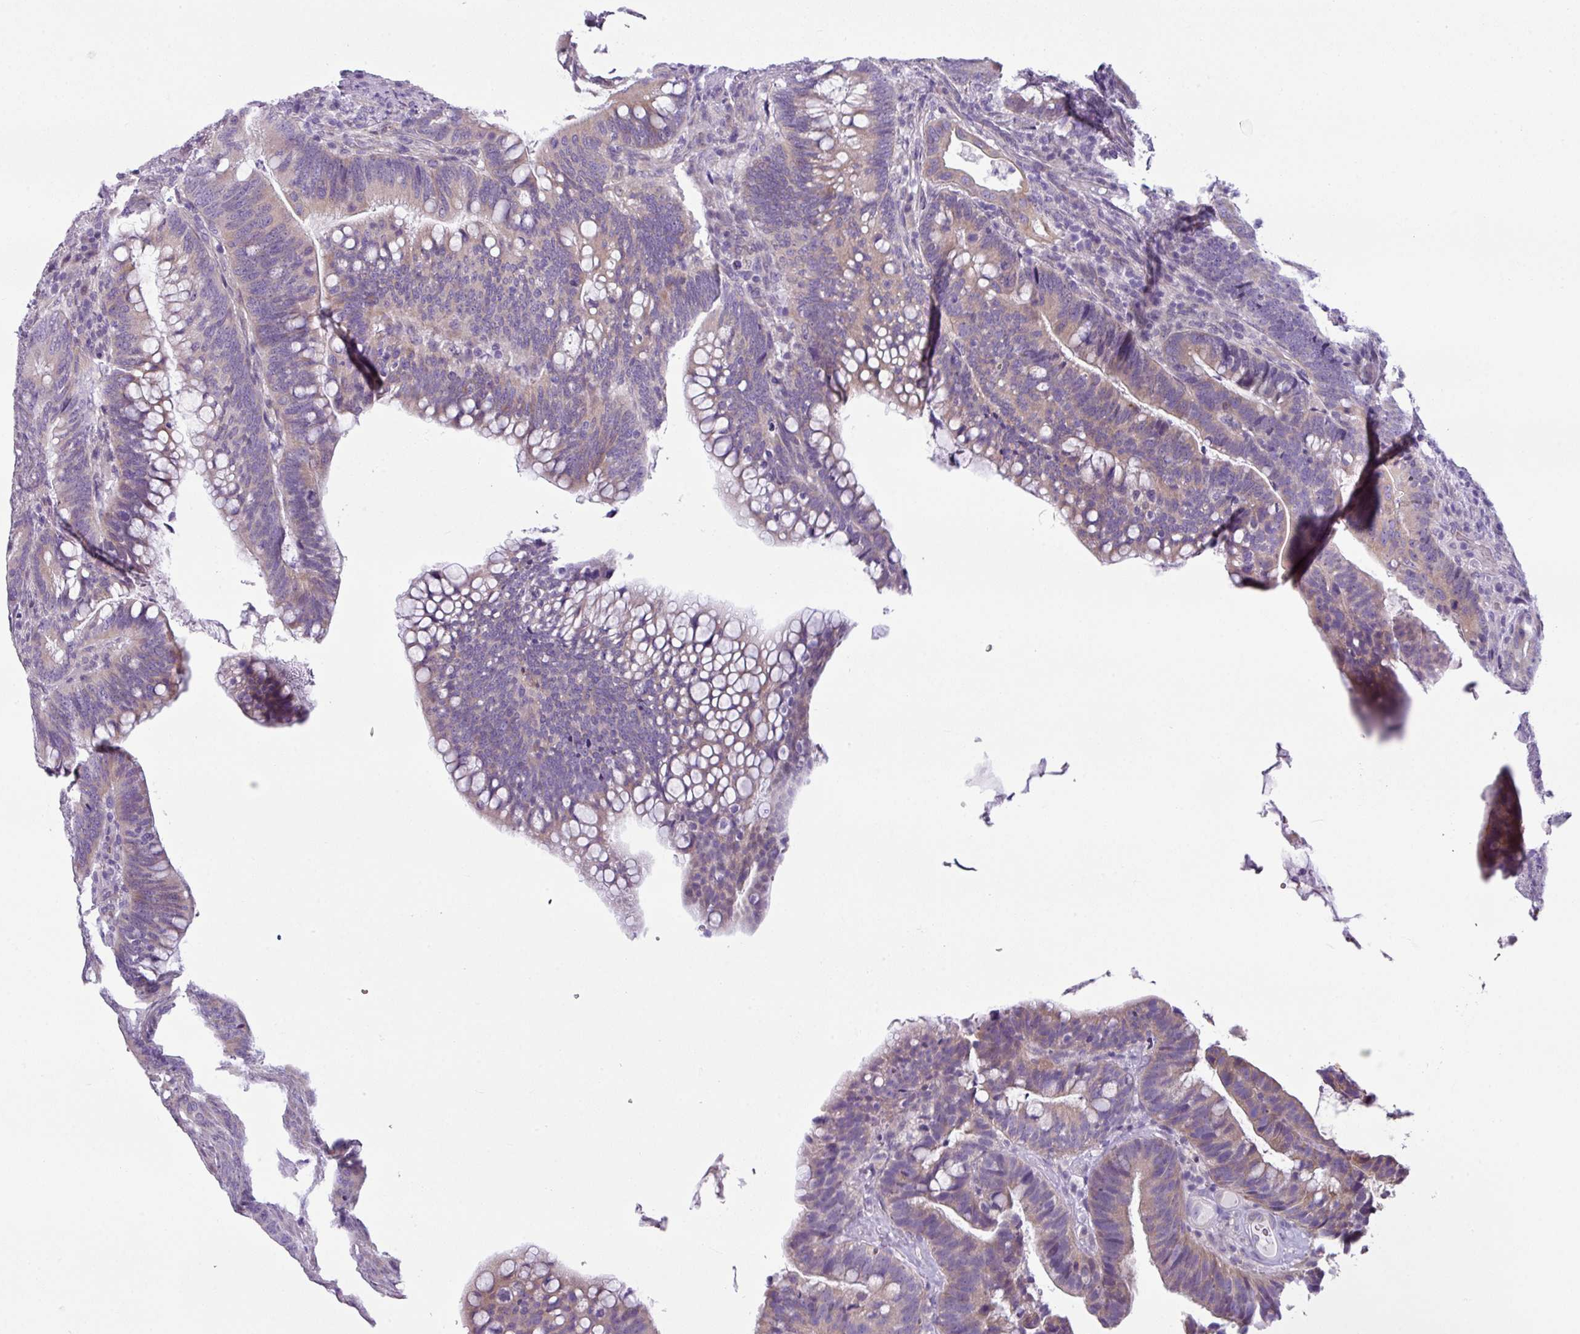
{"staining": {"intensity": "moderate", "quantity": "25%-75%", "location": "cytoplasmic/membranous"}, "tissue": "colorectal cancer", "cell_type": "Tumor cells", "image_type": "cancer", "snomed": [{"axis": "morphology", "description": "Adenocarcinoma, NOS"}, {"axis": "topography", "description": "Colon"}], "caption": "Colorectal cancer (adenocarcinoma) was stained to show a protein in brown. There is medium levels of moderate cytoplasmic/membranous expression in approximately 25%-75% of tumor cells.", "gene": "TOR1AIP2", "patient": {"sex": "female", "age": 66}}